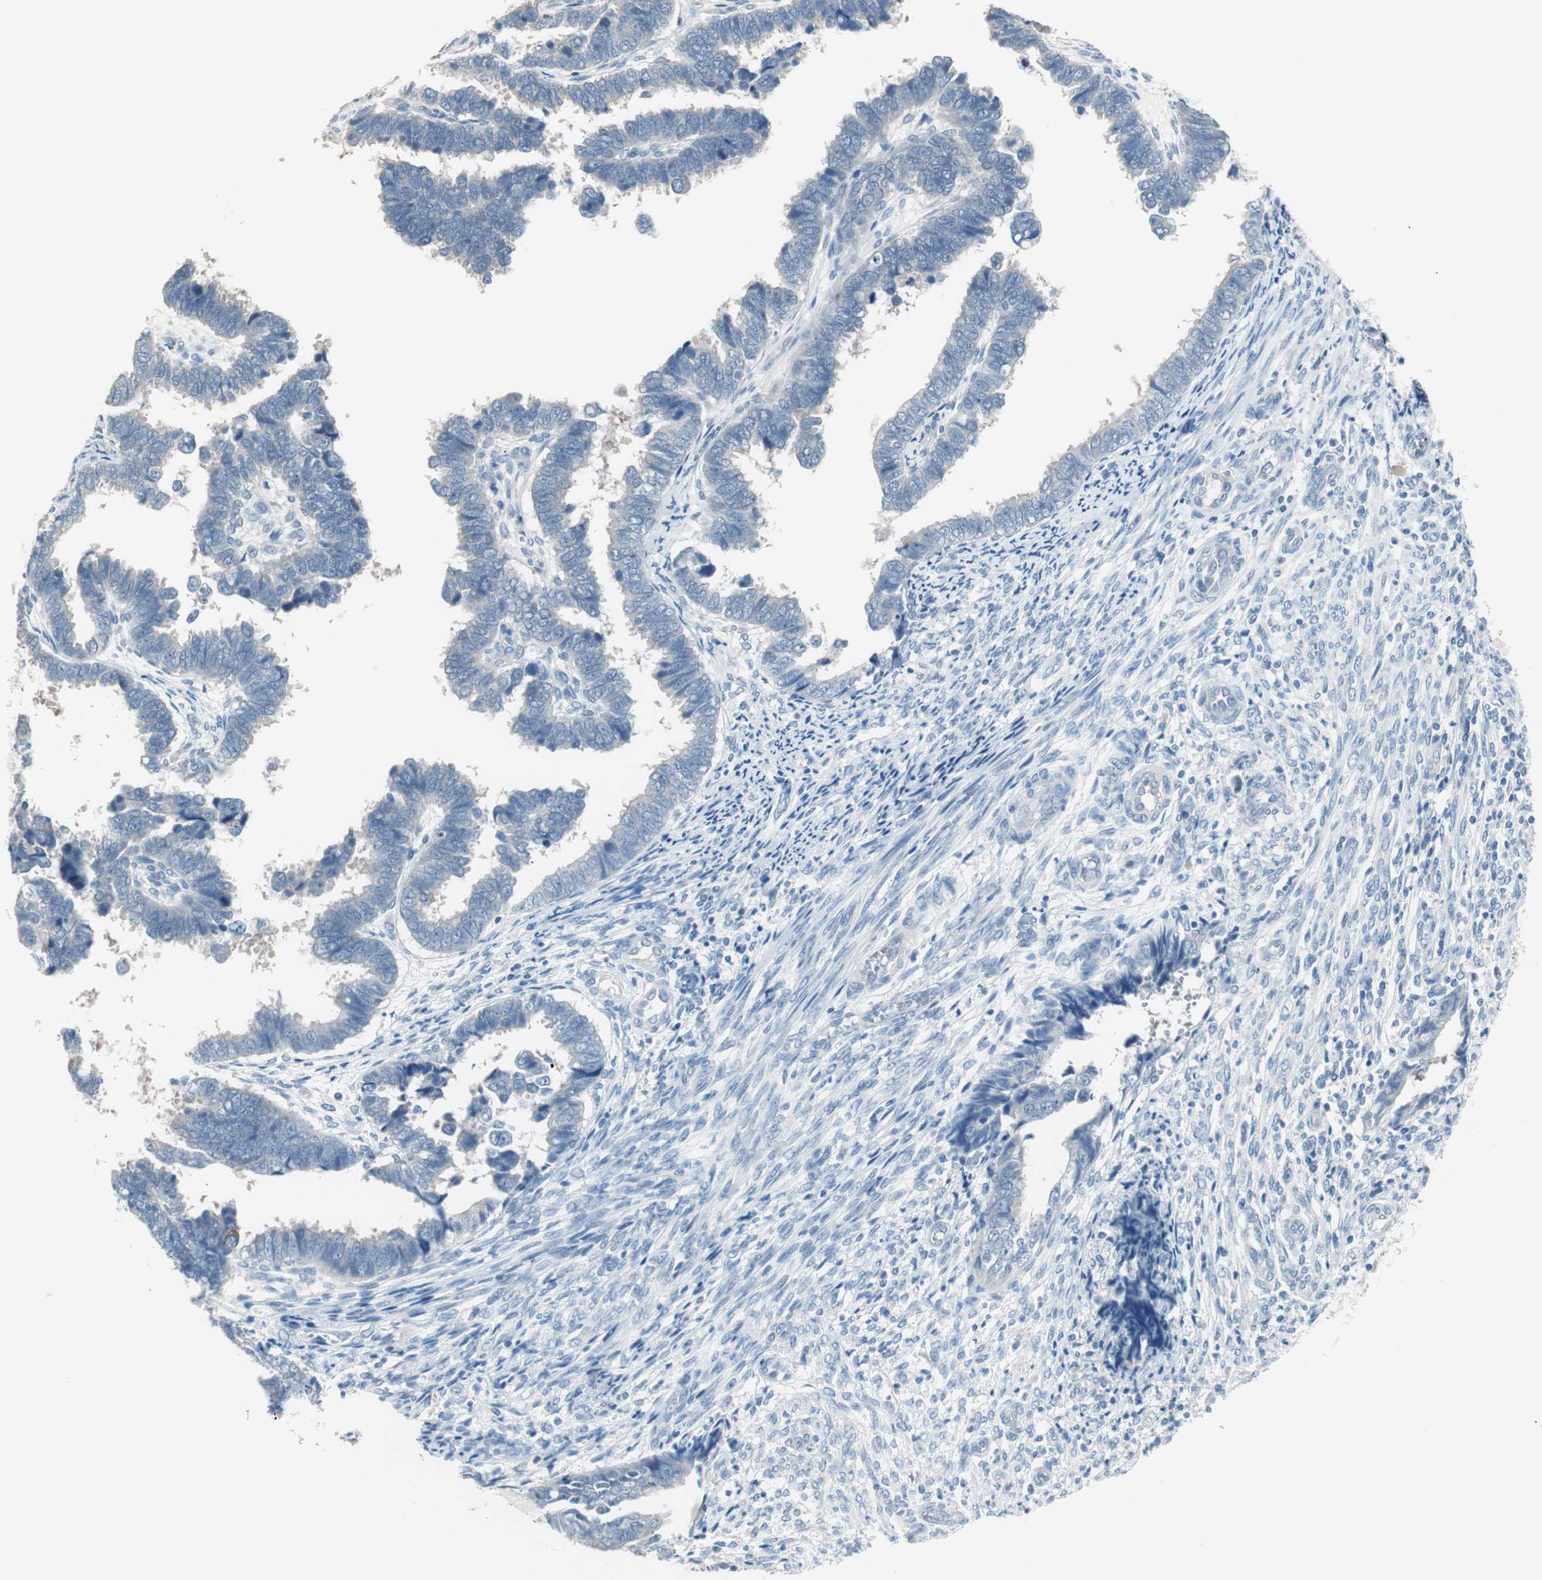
{"staining": {"intensity": "negative", "quantity": "none", "location": "none"}, "tissue": "endometrial cancer", "cell_type": "Tumor cells", "image_type": "cancer", "snomed": [{"axis": "morphology", "description": "Adenocarcinoma, NOS"}, {"axis": "topography", "description": "Endometrium"}], "caption": "High power microscopy micrograph of an immunohistochemistry micrograph of endometrial adenocarcinoma, revealing no significant expression in tumor cells.", "gene": "VIL1", "patient": {"sex": "female", "age": 75}}